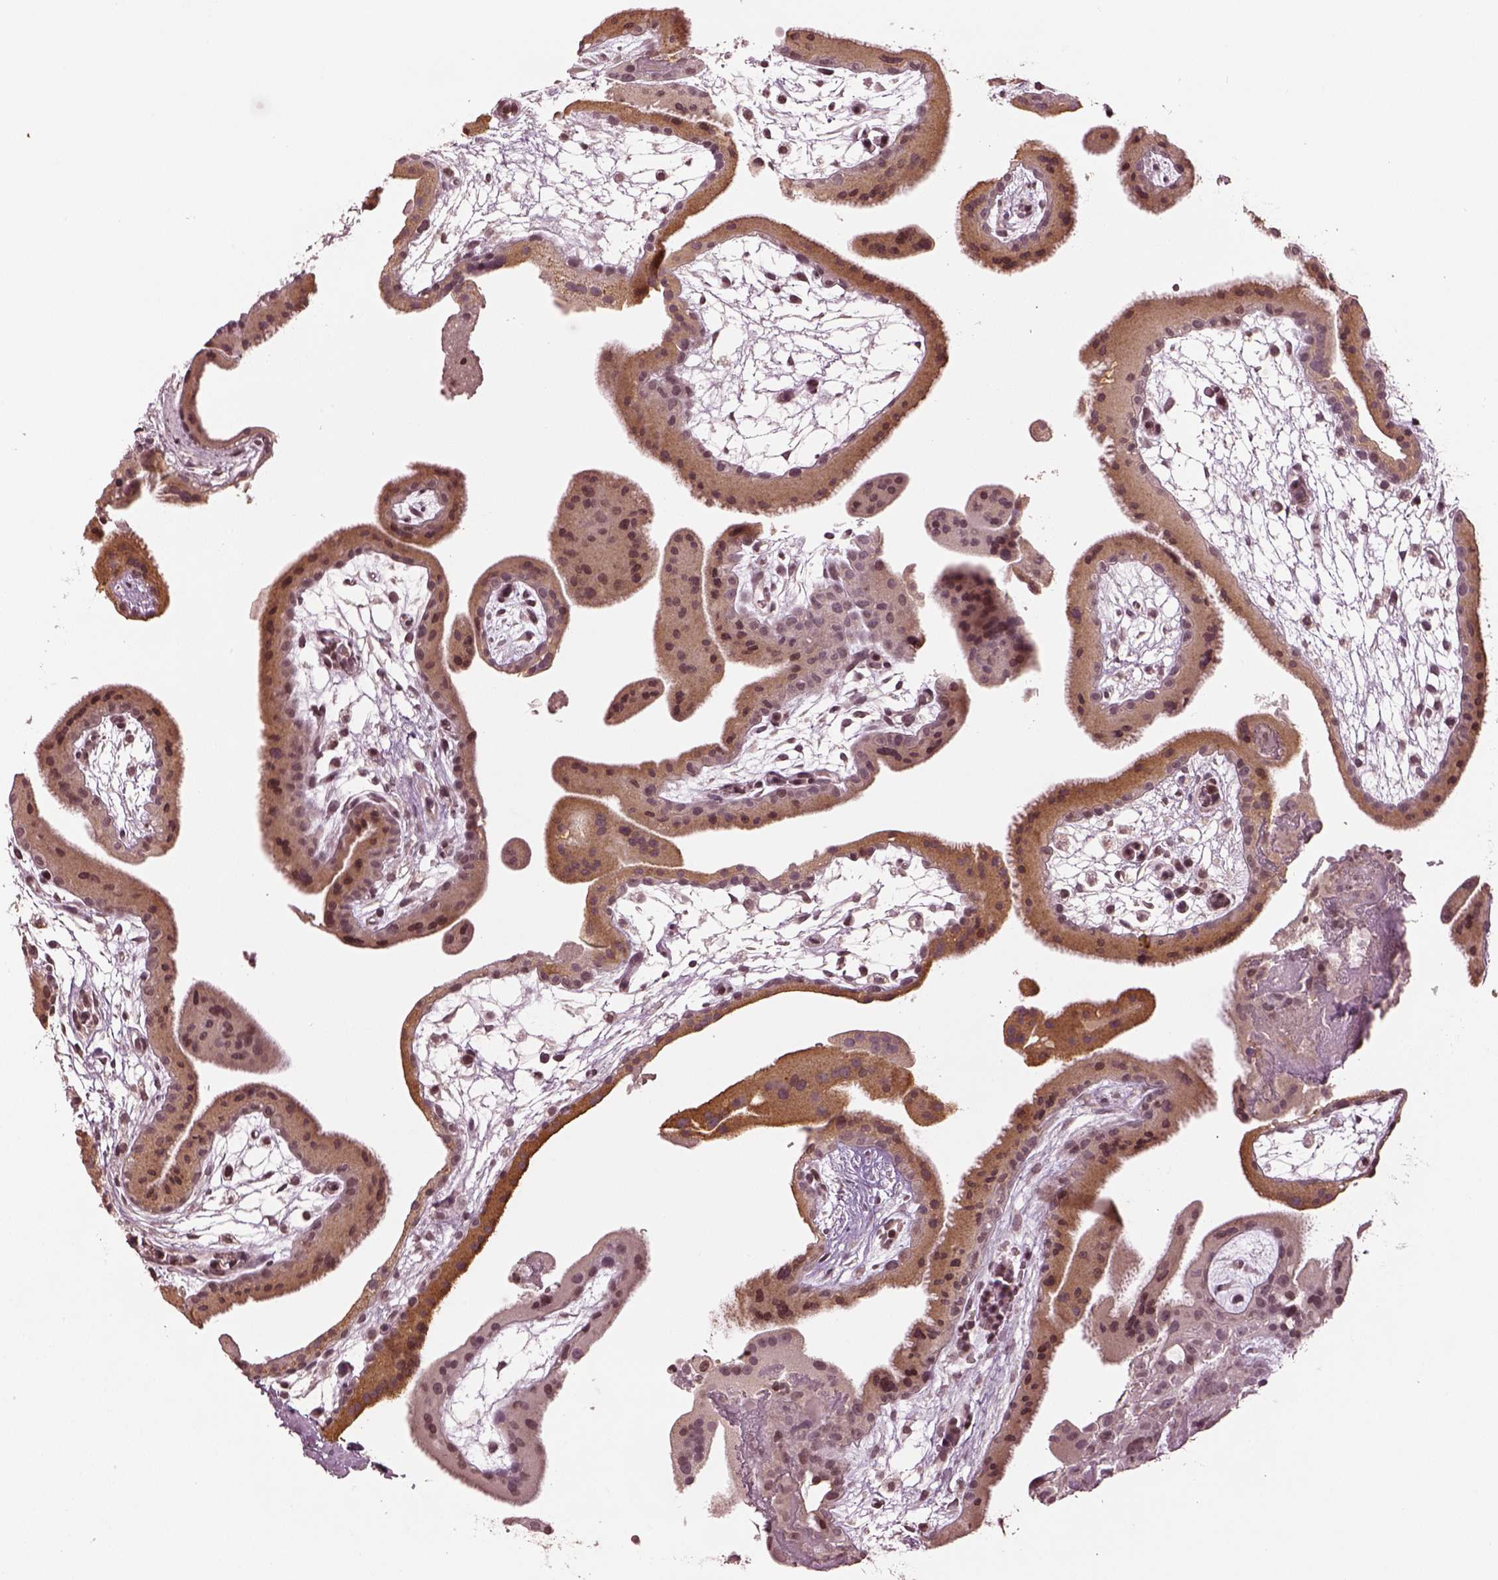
{"staining": {"intensity": "negative", "quantity": "none", "location": "none"}, "tissue": "placenta", "cell_type": "Decidual cells", "image_type": "normal", "snomed": [{"axis": "morphology", "description": "Normal tissue, NOS"}, {"axis": "topography", "description": "Placenta"}], "caption": "A high-resolution image shows immunohistochemistry staining of normal placenta, which demonstrates no significant staining in decidual cells. (Stains: DAB immunohistochemistry with hematoxylin counter stain, Microscopy: brightfield microscopy at high magnification).", "gene": "GRM4", "patient": {"sex": "female", "age": 19}}